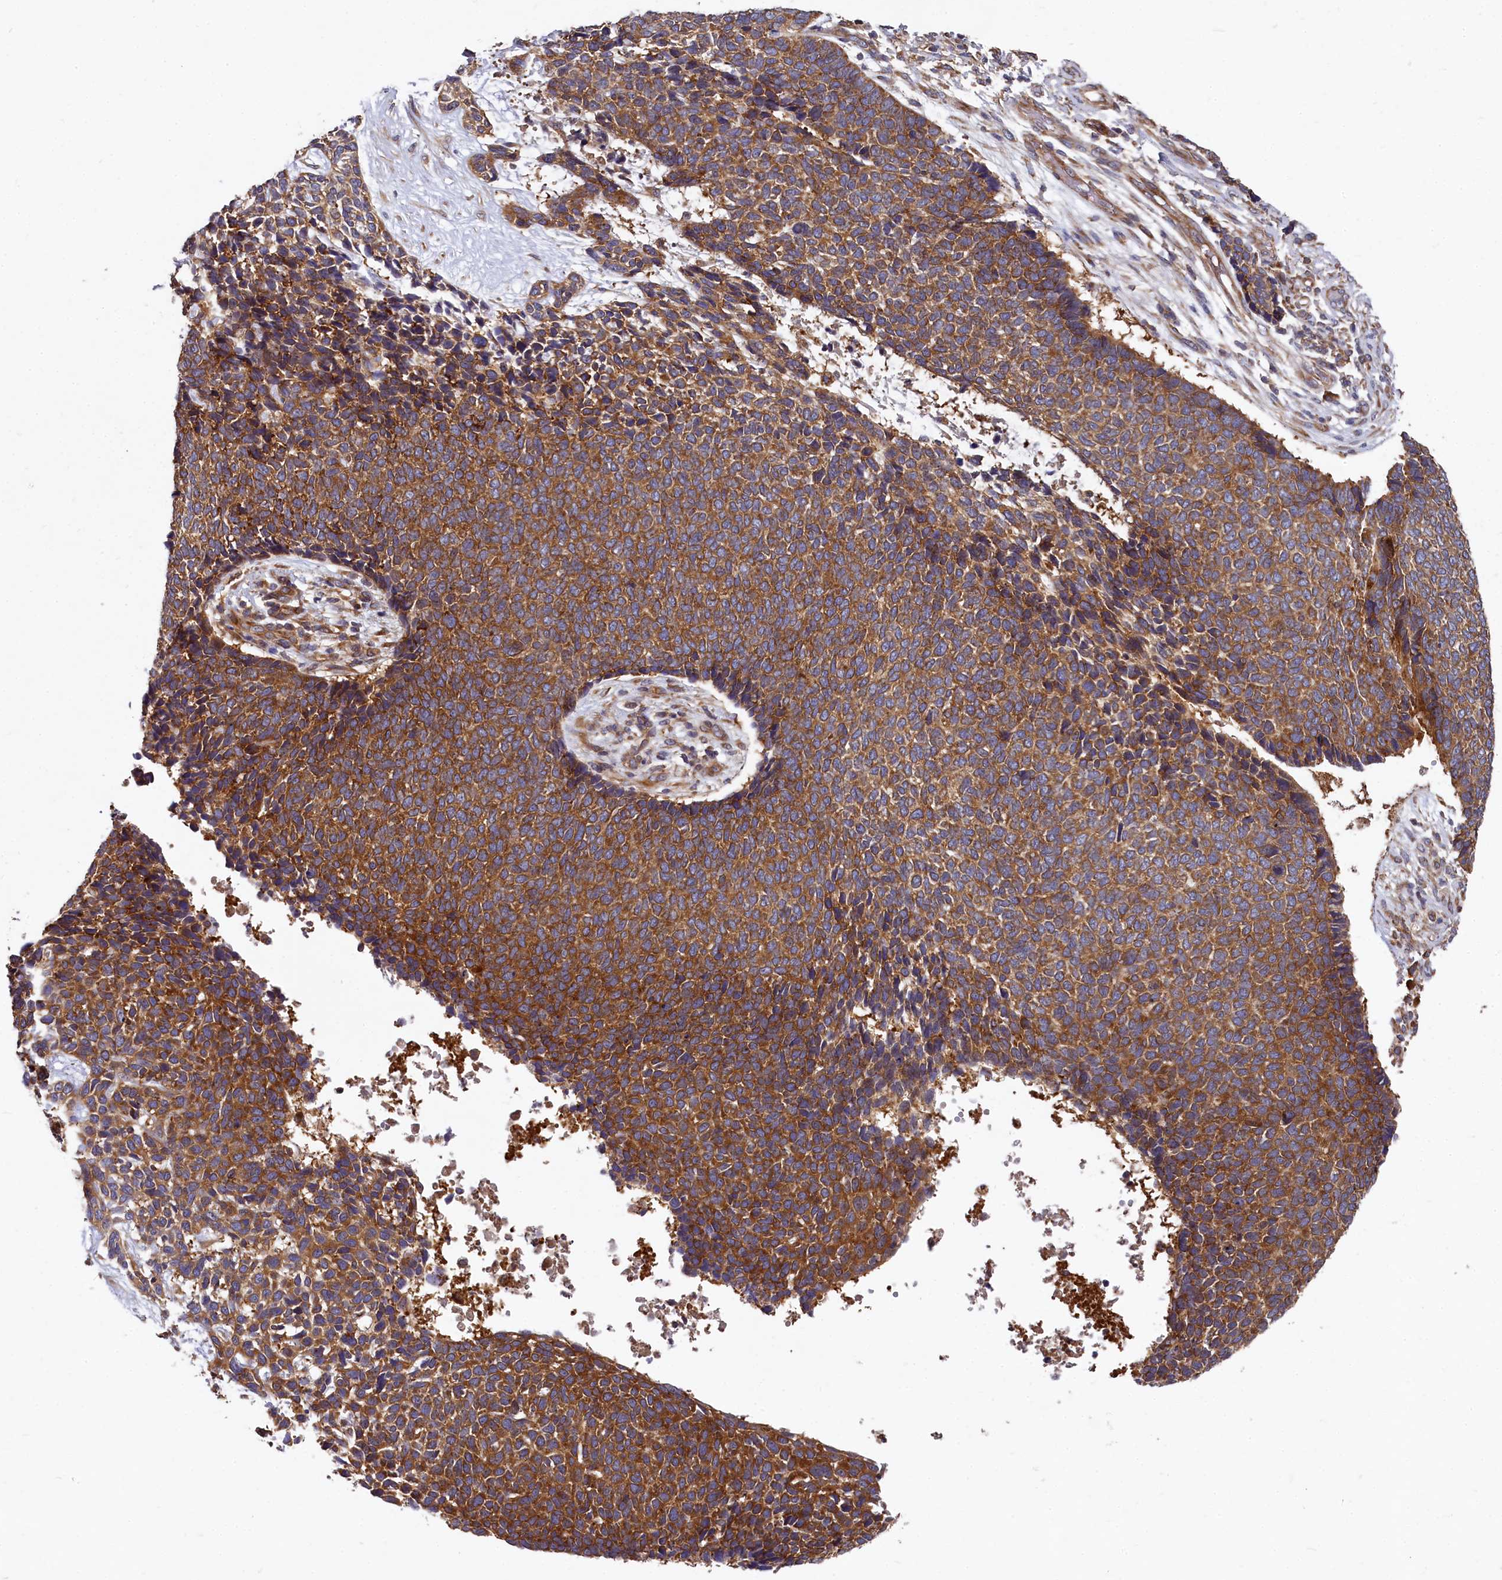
{"staining": {"intensity": "strong", "quantity": ">75%", "location": "cytoplasmic/membranous"}, "tissue": "skin cancer", "cell_type": "Tumor cells", "image_type": "cancer", "snomed": [{"axis": "morphology", "description": "Basal cell carcinoma"}, {"axis": "topography", "description": "Skin"}], "caption": "Immunohistochemical staining of human basal cell carcinoma (skin) exhibits strong cytoplasmic/membranous protein expression in about >75% of tumor cells. Nuclei are stained in blue.", "gene": "EIF2B2", "patient": {"sex": "female", "age": 84}}